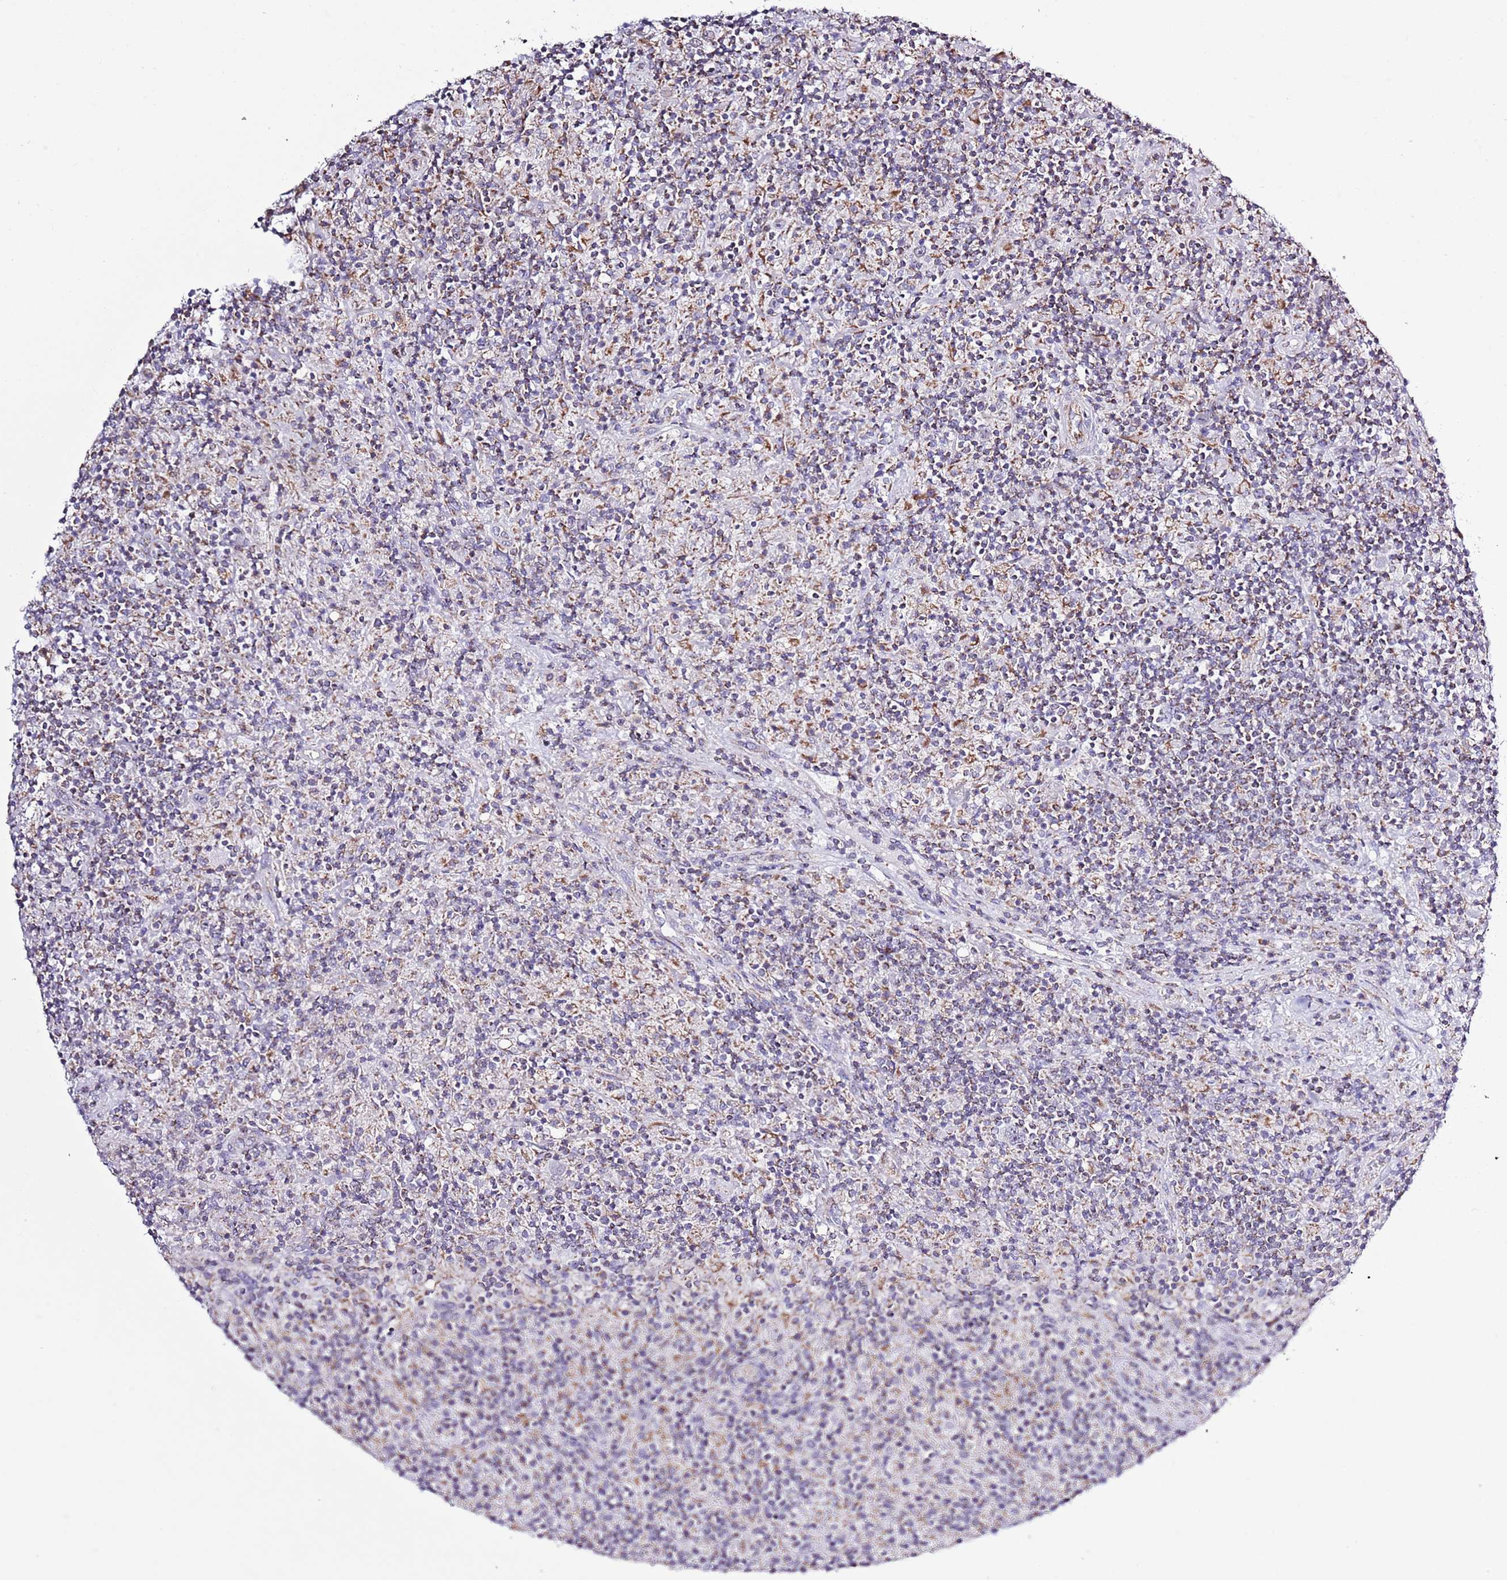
{"staining": {"intensity": "negative", "quantity": "none", "location": "none"}, "tissue": "lymphoma", "cell_type": "Tumor cells", "image_type": "cancer", "snomed": [{"axis": "morphology", "description": "Hodgkin's disease, NOS"}, {"axis": "topography", "description": "Lymph node"}], "caption": "Immunohistochemistry (IHC) of lymphoma shows no expression in tumor cells.", "gene": "SLC23A1", "patient": {"sex": "male", "age": 70}}